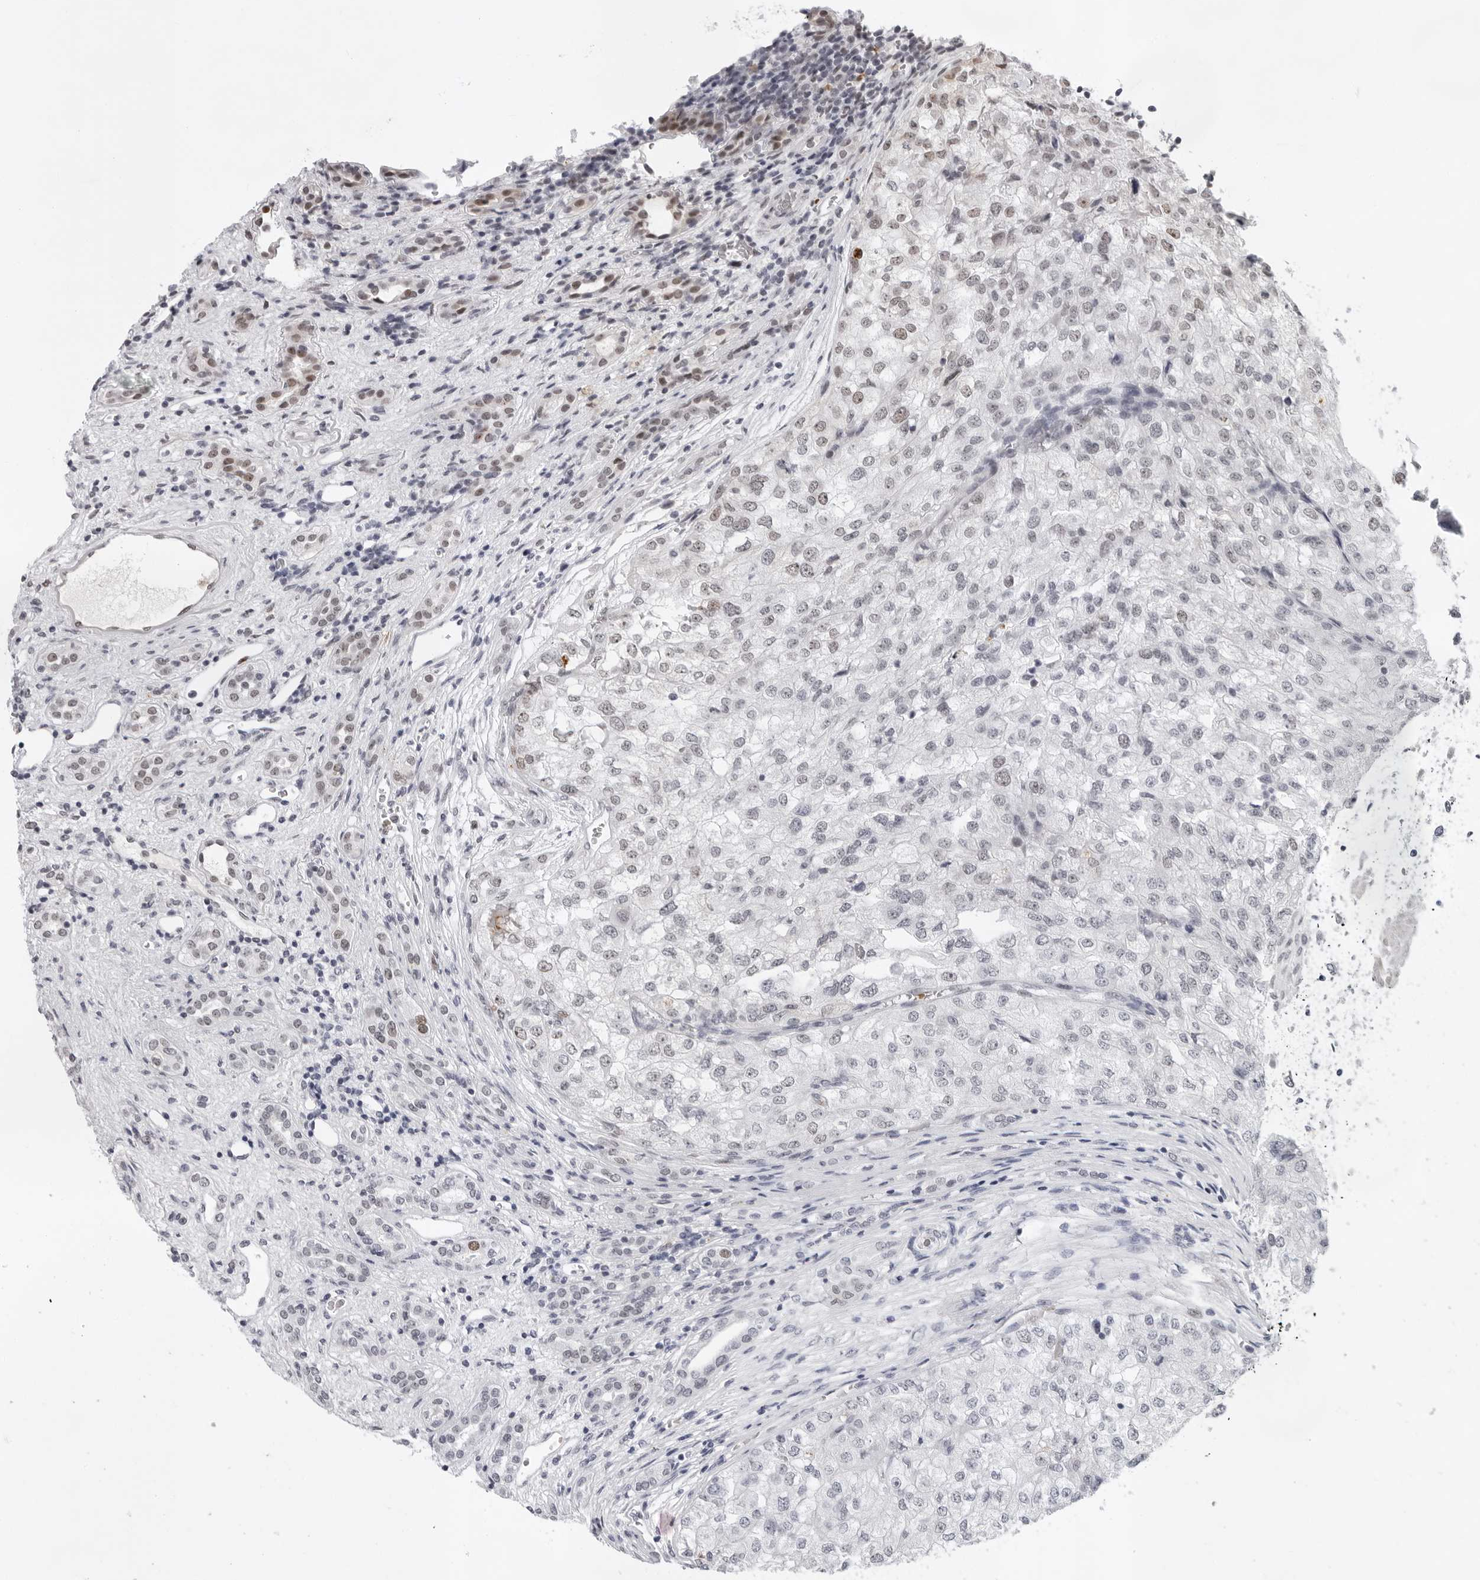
{"staining": {"intensity": "weak", "quantity": "<25%", "location": "nuclear"}, "tissue": "renal cancer", "cell_type": "Tumor cells", "image_type": "cancer", "snomed": [{"axis": "morphology", "description": "Adenocarcinoma, NOS"}, {"axis": "topography", "description": "Kidney"}], "caption": "Photomicrograph shows no significant protein expression in tumor cells of renal cancer (adenocarcinoma). Nuclei are stained in blue.", "gene": "USP1", "patient": {"sex": "female", "age": 54}}